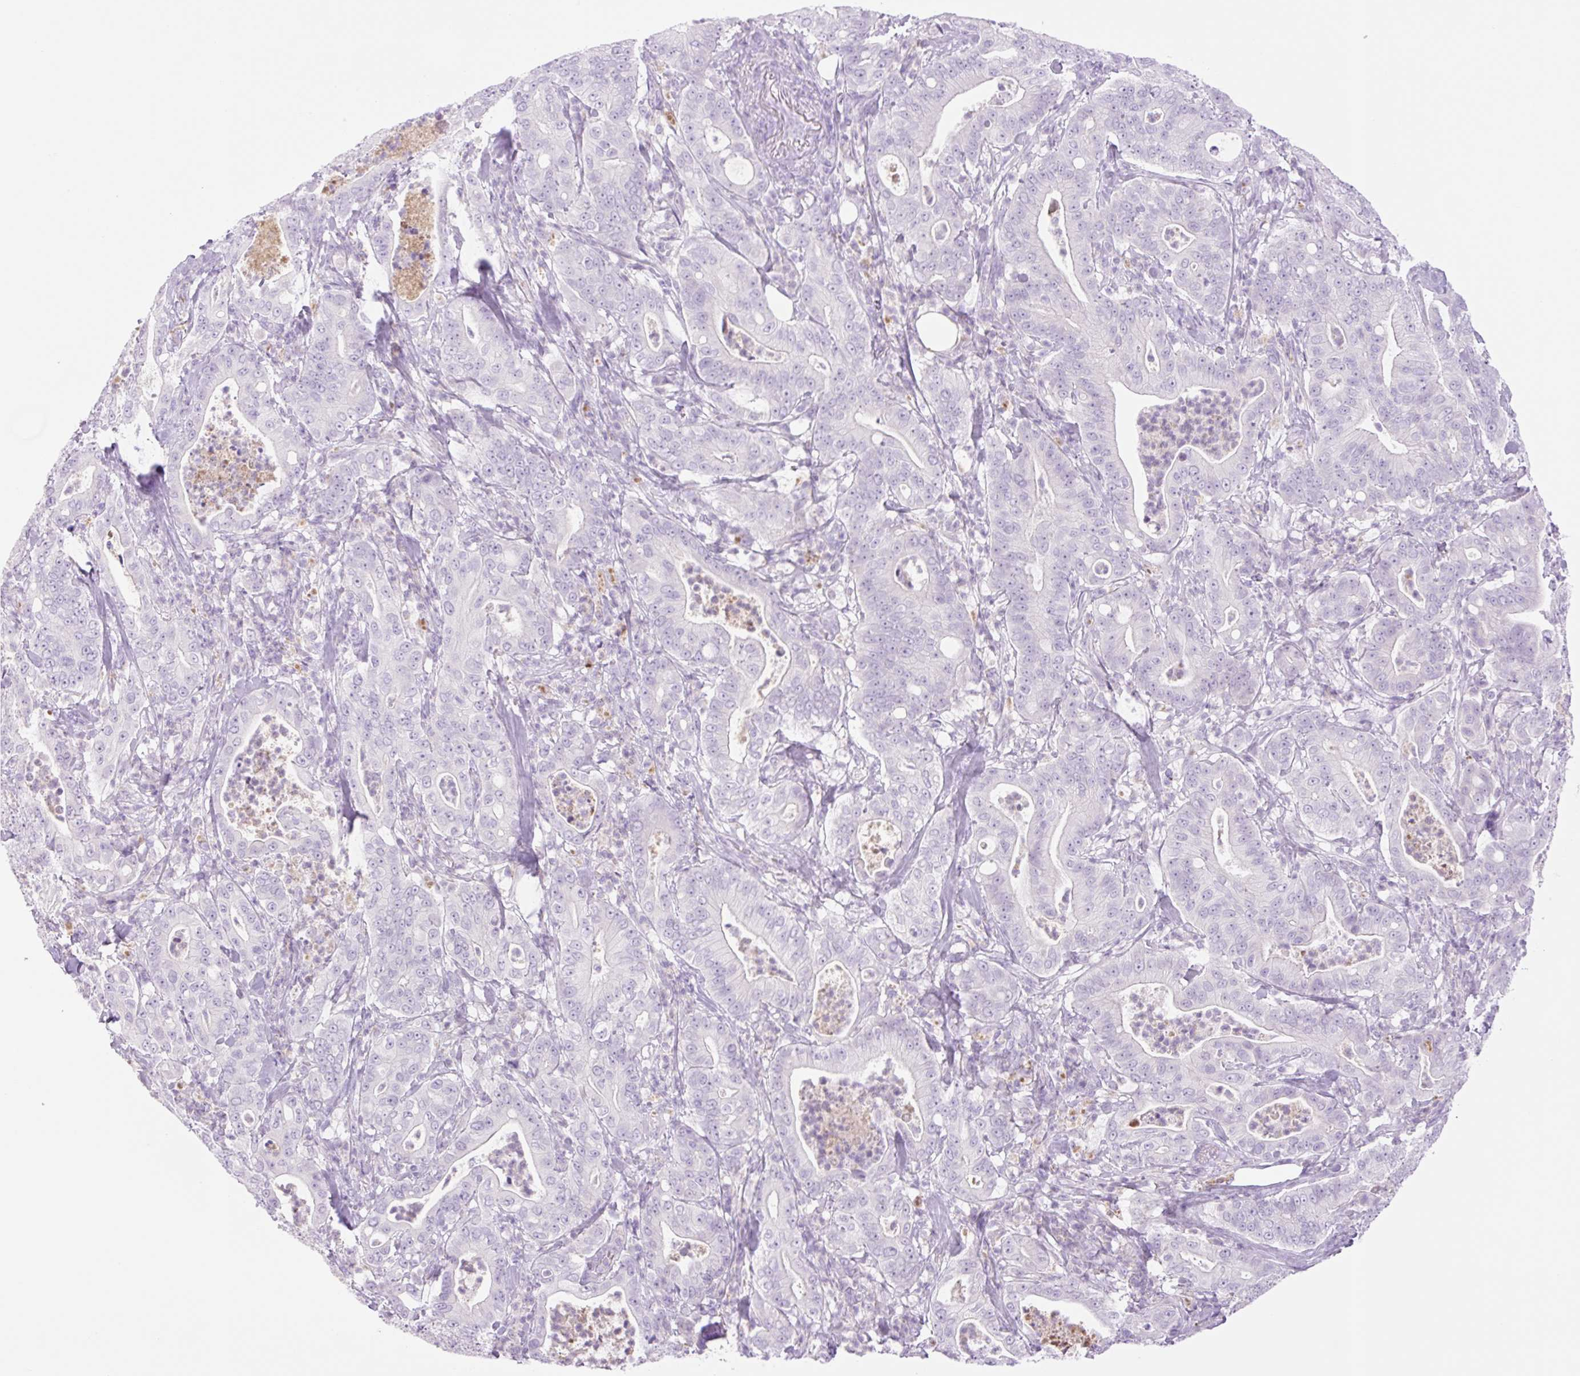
{"staining": {"intensity": "negative", "quantity": "none", "location": "none"}, "tissue": "pancreatic cancer", "cell_type": "Tumor cells", "image_type": "cancer", "snomed": [{"axis": "morphology", "description": "Adenocarcinoma, NOS"}, {"axis": "topography", "description": "Pancreas"}], "caption": "Tumor cells show no significant protein positivity in pancreatic cancer.", "gene": "TBX15", "patient": {"sex": "male", "age": 71}}